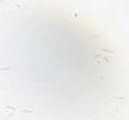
{"staining": {"intensity": "negative", "quantity": "none", "location": "none"}, "tissue": "parathyroid gland", "cell_type": "Glandular cells", "image_type": "normal", "snomed": [{"axis": "morphology", "description": "Normal tissue, NOS"}, {"axis": "topography", "description": "Parathyroid gland"}], "caption": "Human parathyroid gland stained for a protein using IHC exhibits no positivity in glandular cells.", "gene": "TGM1", "patient": {"sex": "female", "age": 71}}